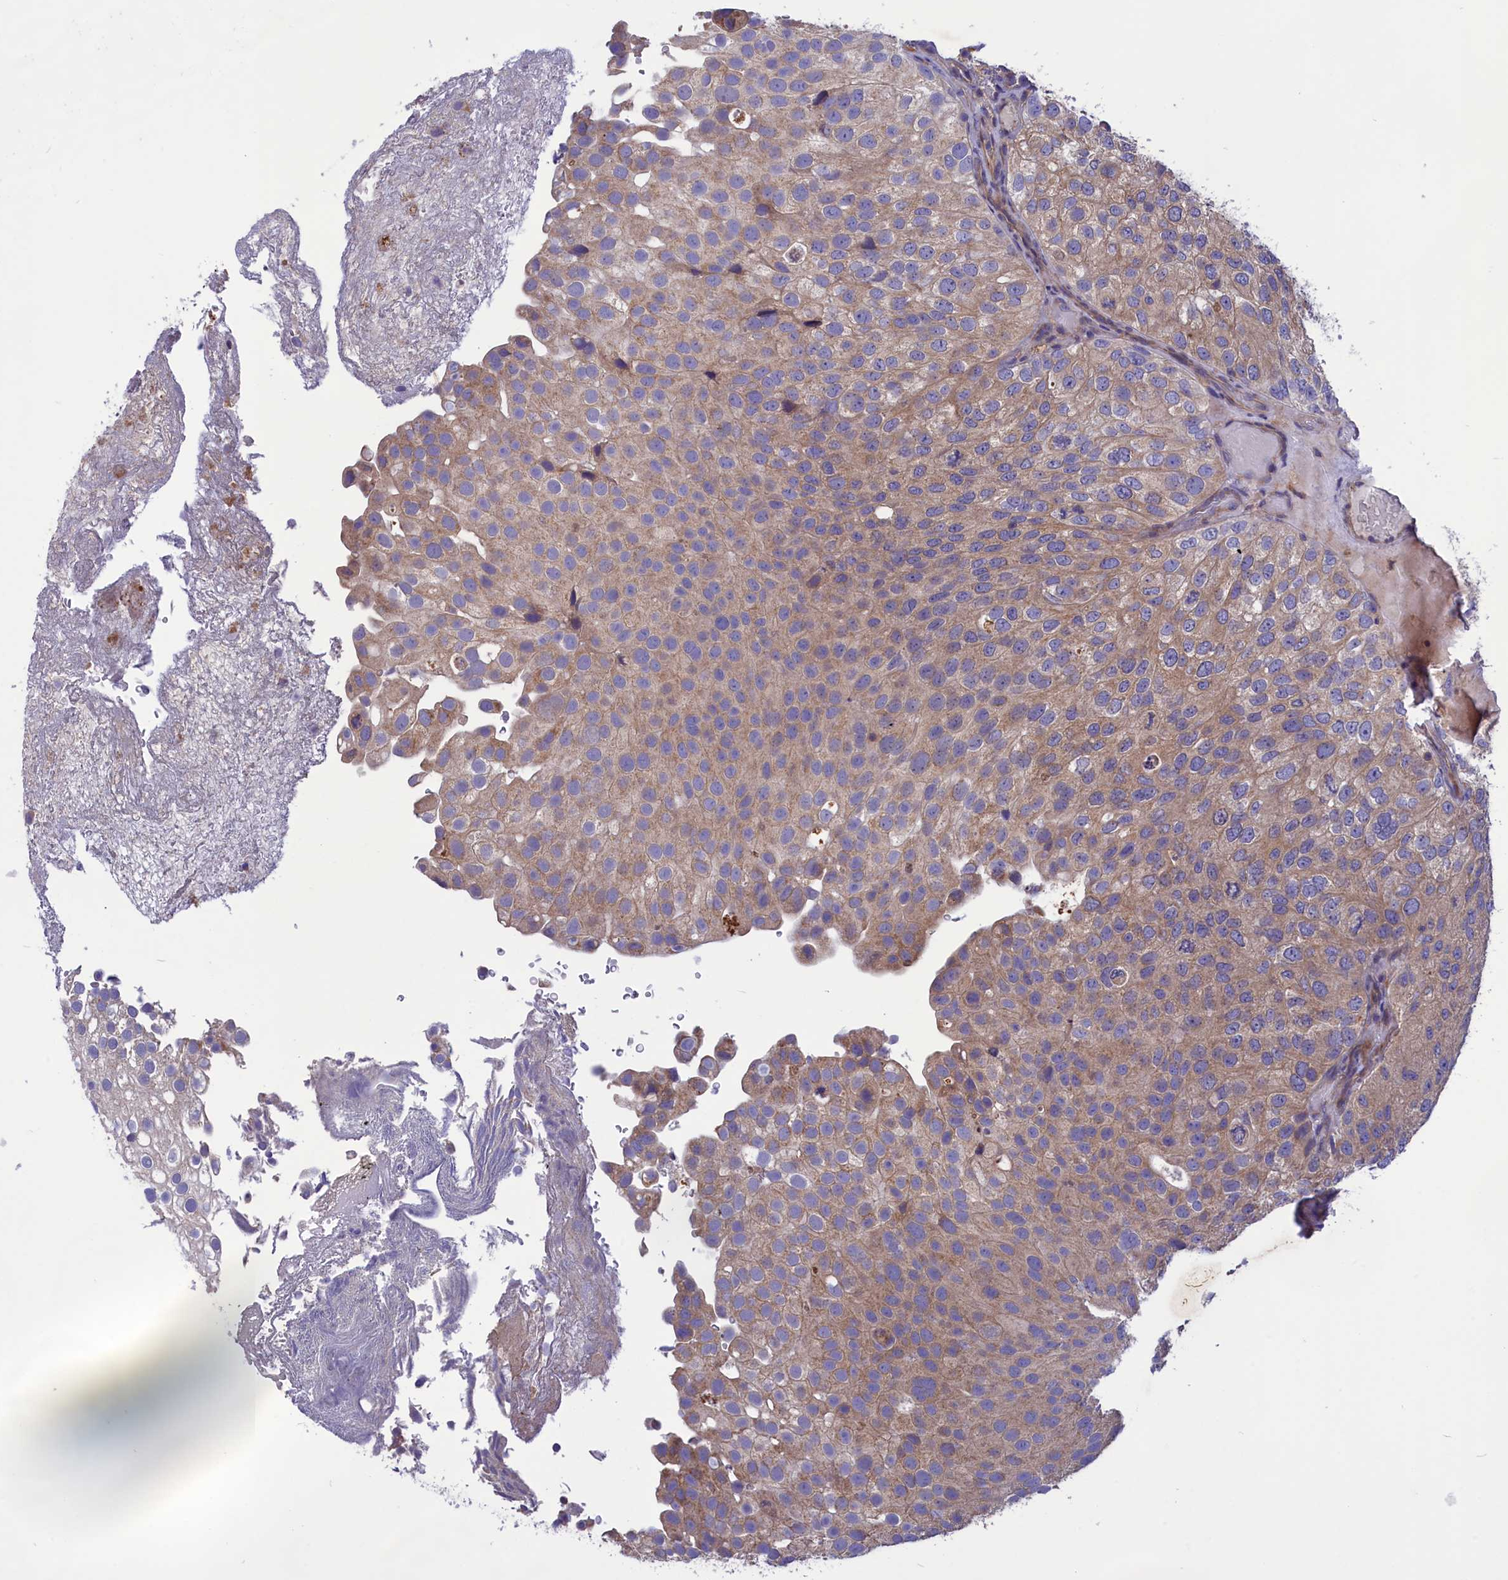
{"staining": {"intensity": "weak", "quantity": "25%-75%", "location": "cytoplasmic/membranous"}, "tissue": "urothelial cancer", "cell_type": "Tumor cells", "image_type": "cancer", "snomed": [{"axis": "morphology", "description": "Urothelial carcinoma, Low grade"}, {"axis": "topography", "description": "Urinary bladder"}], "caption": "Urothelial carcinoma (low-grade) tissue shows weak cytoplasmic/membranous expression in about 25%-75% of tumor cells", "gene": "AMDHD2", "patient": {"sex": "male", "age": 78}}